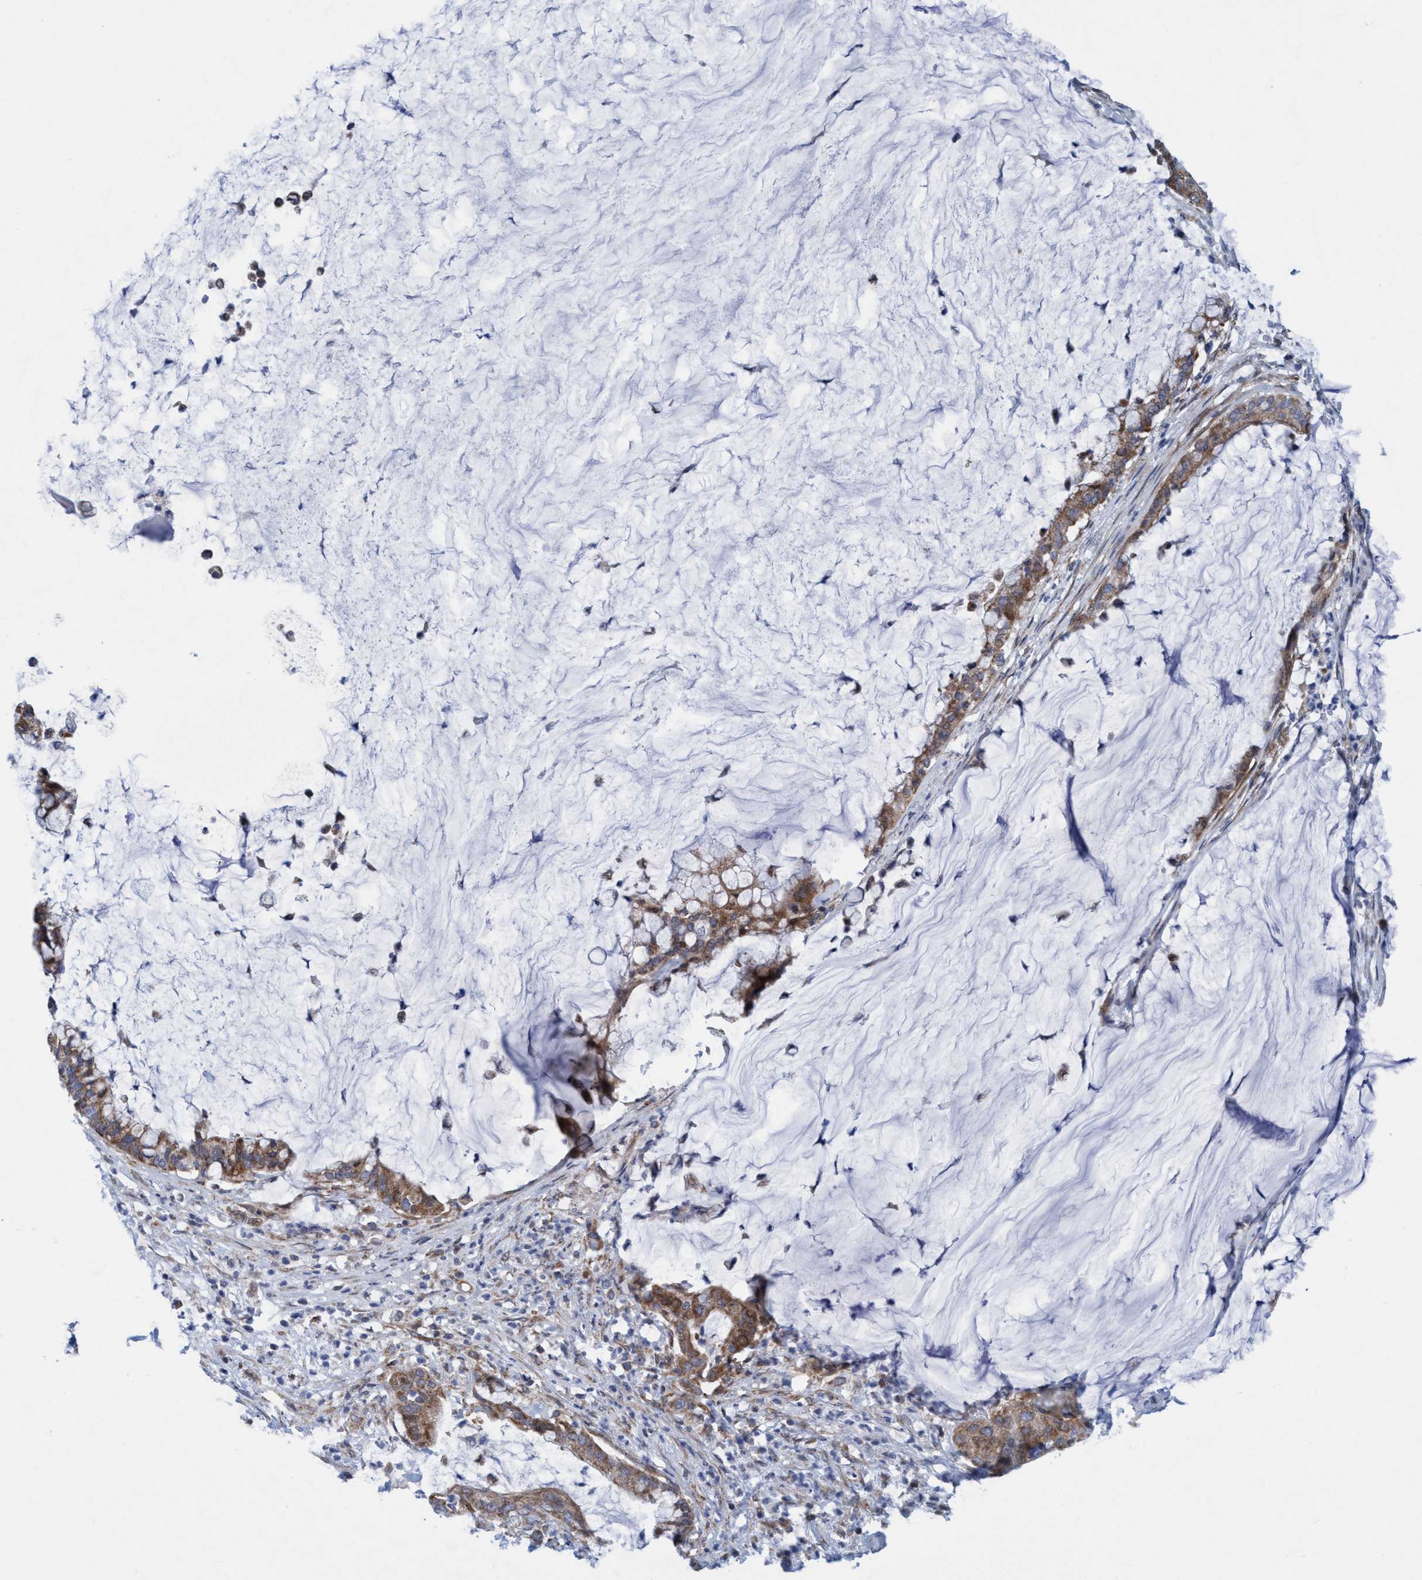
{"staining": {"intensity": "moderate", "quantity": ">75%", "location": "cytoplasmic/membranous"}, "tissue": "pancreatic cancer", "cell_type": "Tumor cells", "image_type": "cancer", "snomed": [{"axis": "morphology", "description": "Adenocarcinoma, NOS"}, {"axis": "topography", "description": "Pancreas"}], "caption": "Tumor cells demonstrate medium levels of moderate cytoplasmic/membranous staining in approximately >75% of cells in human pancreatic adenocarcinoma. (brown staining indicates protein expression, while blue staining denotes nuclei).", "gene": "POLR1F", "patient": {"sex": "male", "age": 41}}